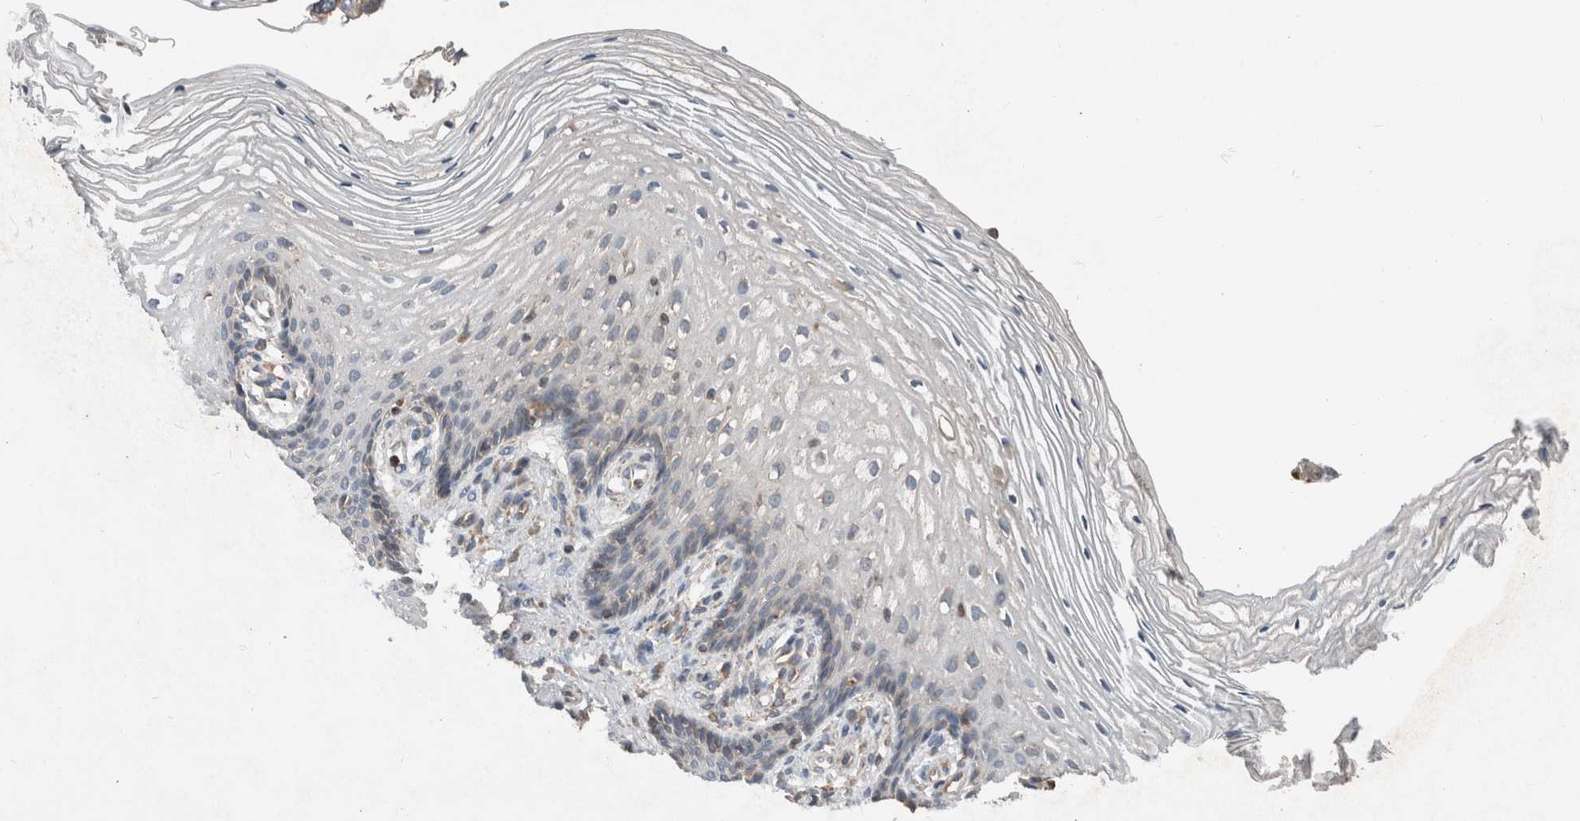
{"staining": {"intensity": "negative", "quantity": "none", "location": "none"}, "tissue": "vagina", "cell_type": "Squamous epithelial cells", "image_type": "normal", "snomed": [{"axis": "morphology", "description": "Normal tissue, NOS"}, {"axis": "topography", "description": "Vagina"}], "caption": "Vagina was stained to show a protein in brown. There is no significant expression in squamous epithelial cells. (DAB IHC visualized using brightfield microscopy, high magnification).", "gene": "ERAP2", "patient": {"sex": "female", "age": 60}}